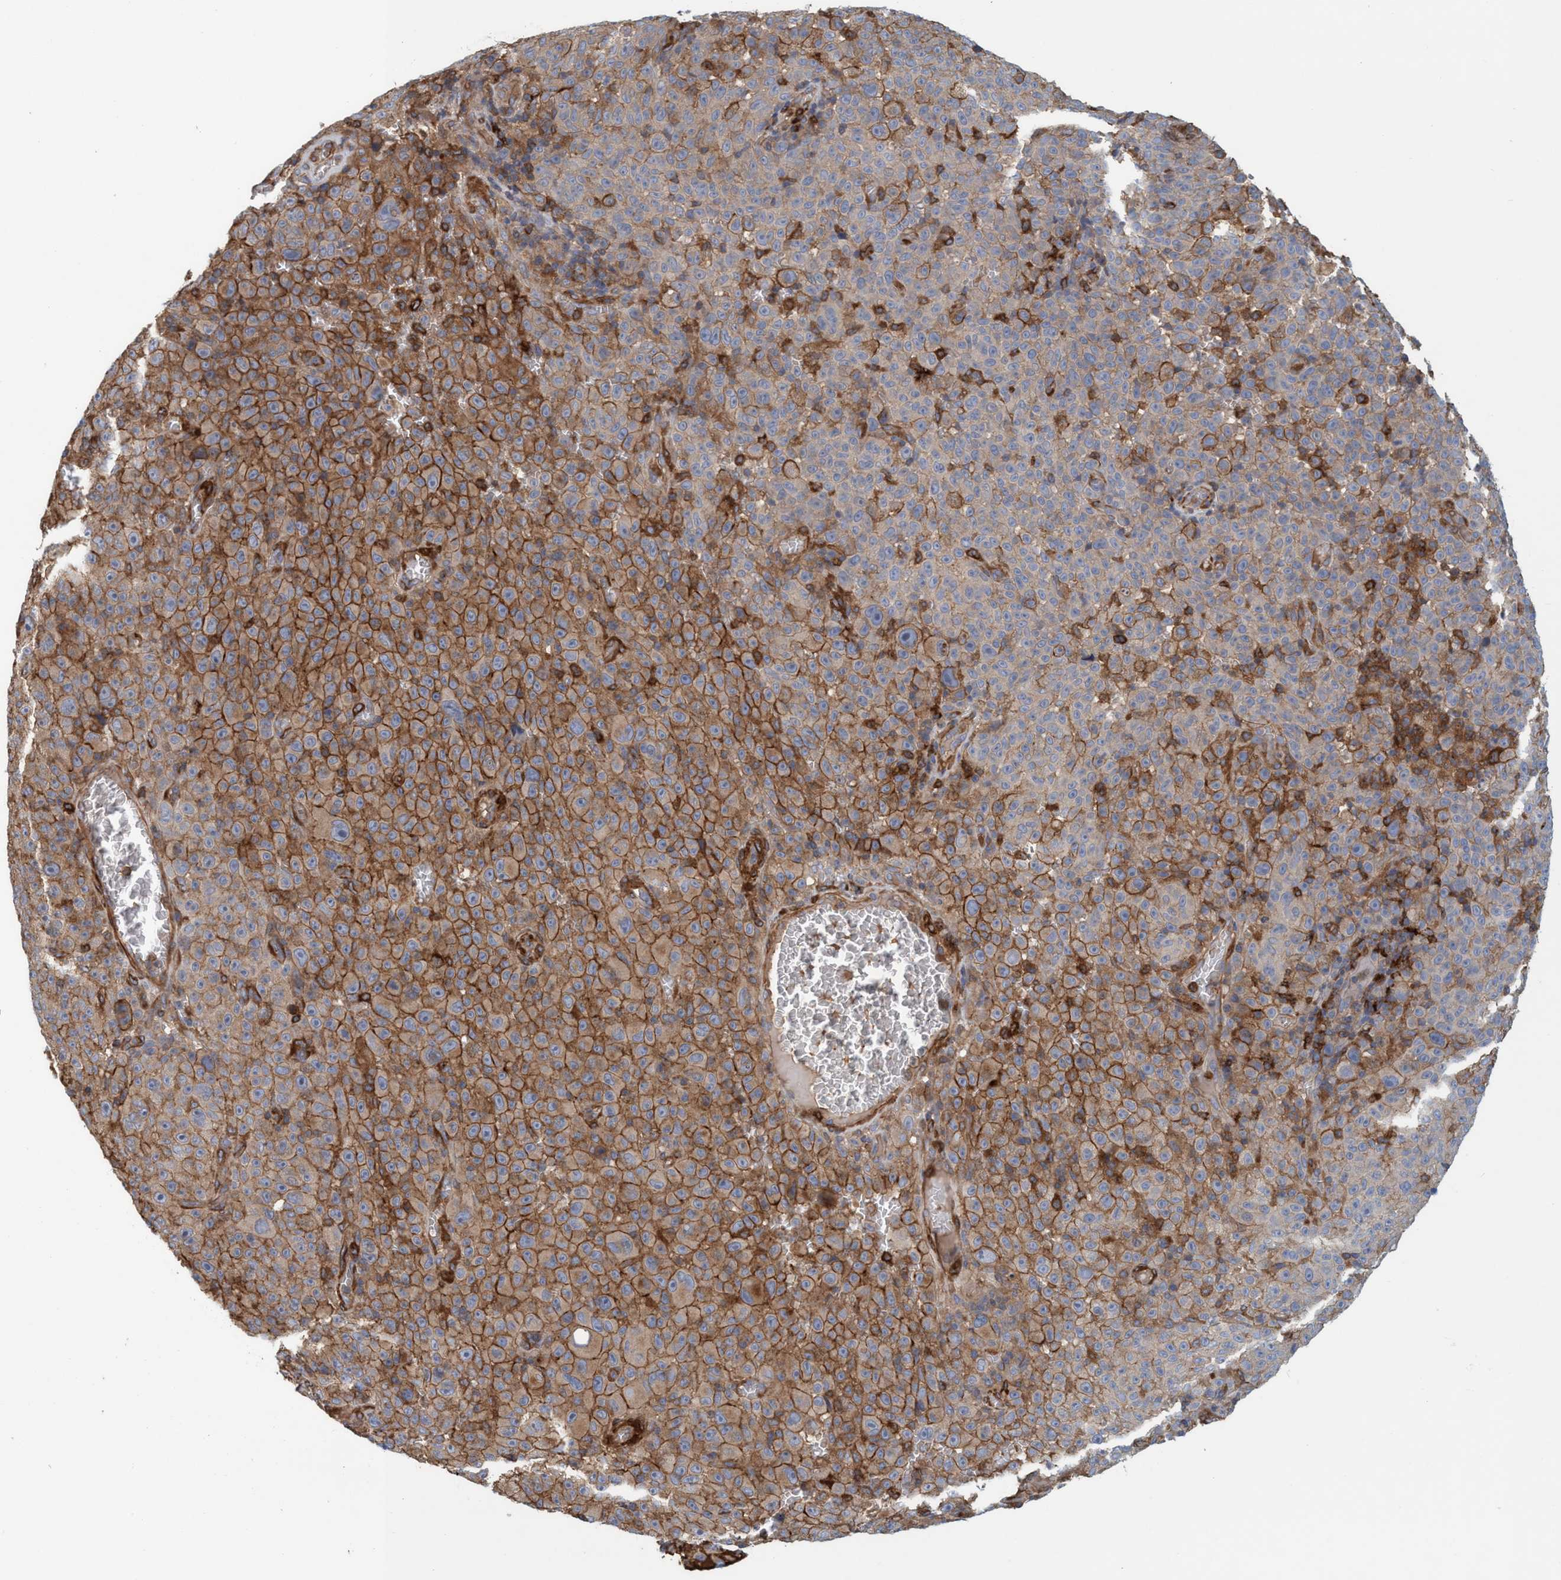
{"staining": {"intensity": "strong", "quantity": "25%-75%", "location": "cytoplasmic/membranous"}, "tissue": "melanoma", "cell_type": "Tumor cells", "image_type": "cancer", "snomed": [{"axis": "morphology", "description": "Malignant melanoma, NOS"}, {"axis": "topography", "description": "Skin"}], "caption": "IHC micrograph of melanoma stained for a protein (brown), which exhibits high levels of strong cytoplasmic/membranous staining in about 25%-75% of tumor cells.", "gene": "SPECC1", "patient": {"sex": "female", "age": 82}}